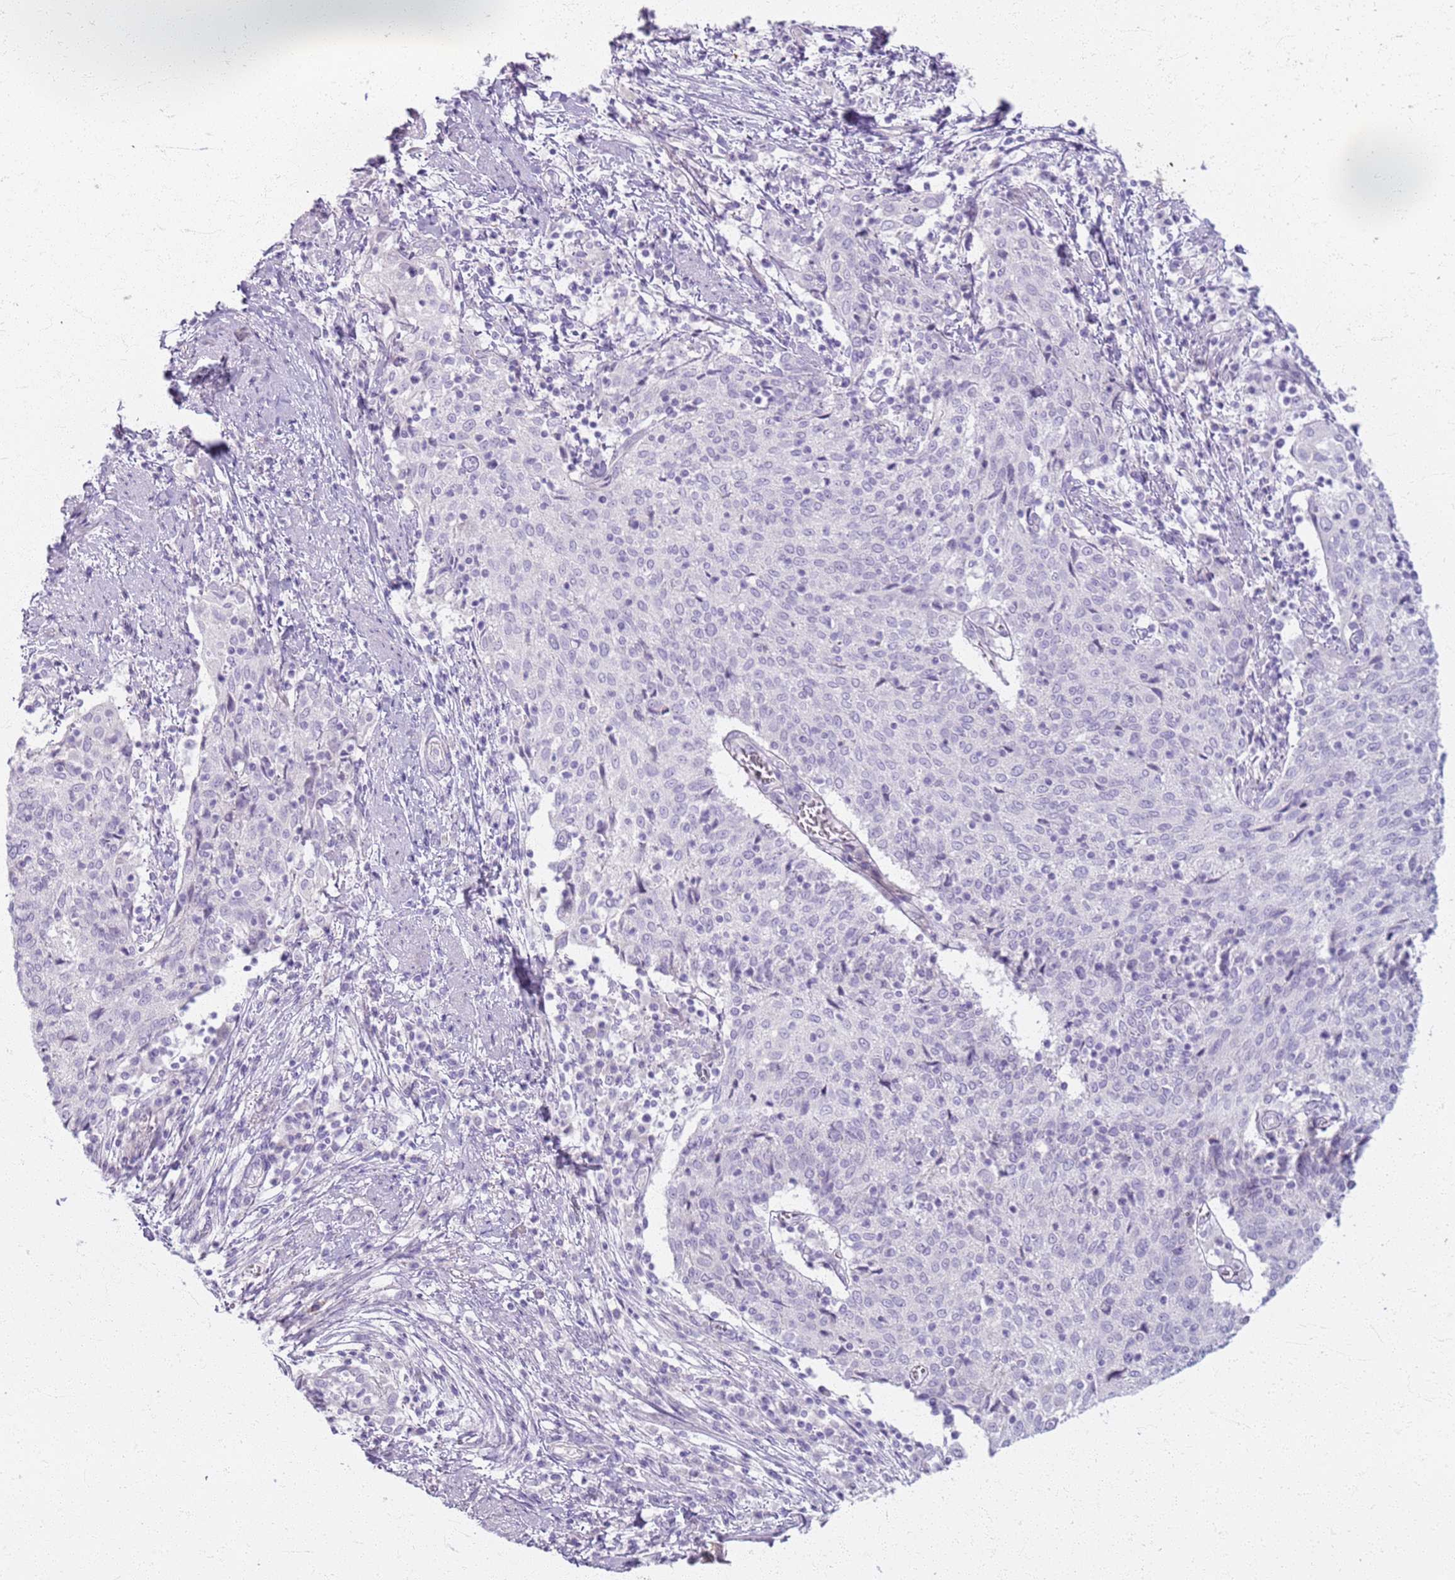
{"staining": {"intensity": "negative", "quantity": "none", "location": "none"}, "tissue": "cervical cancer", "cell_type": "Tumor cells", "image_type": "cancer", "snomed": [{"axis": "morphology", "description": "Squamous cell carcinoma, NOS"}, {"axis": "topography", "description": "Cervix"}], "caption": "Tumor cells show no significant staining in cervical squamous cell carcinoma.", "gene": "CSRP3", "patient": {"sex": "female", "age": 52}}